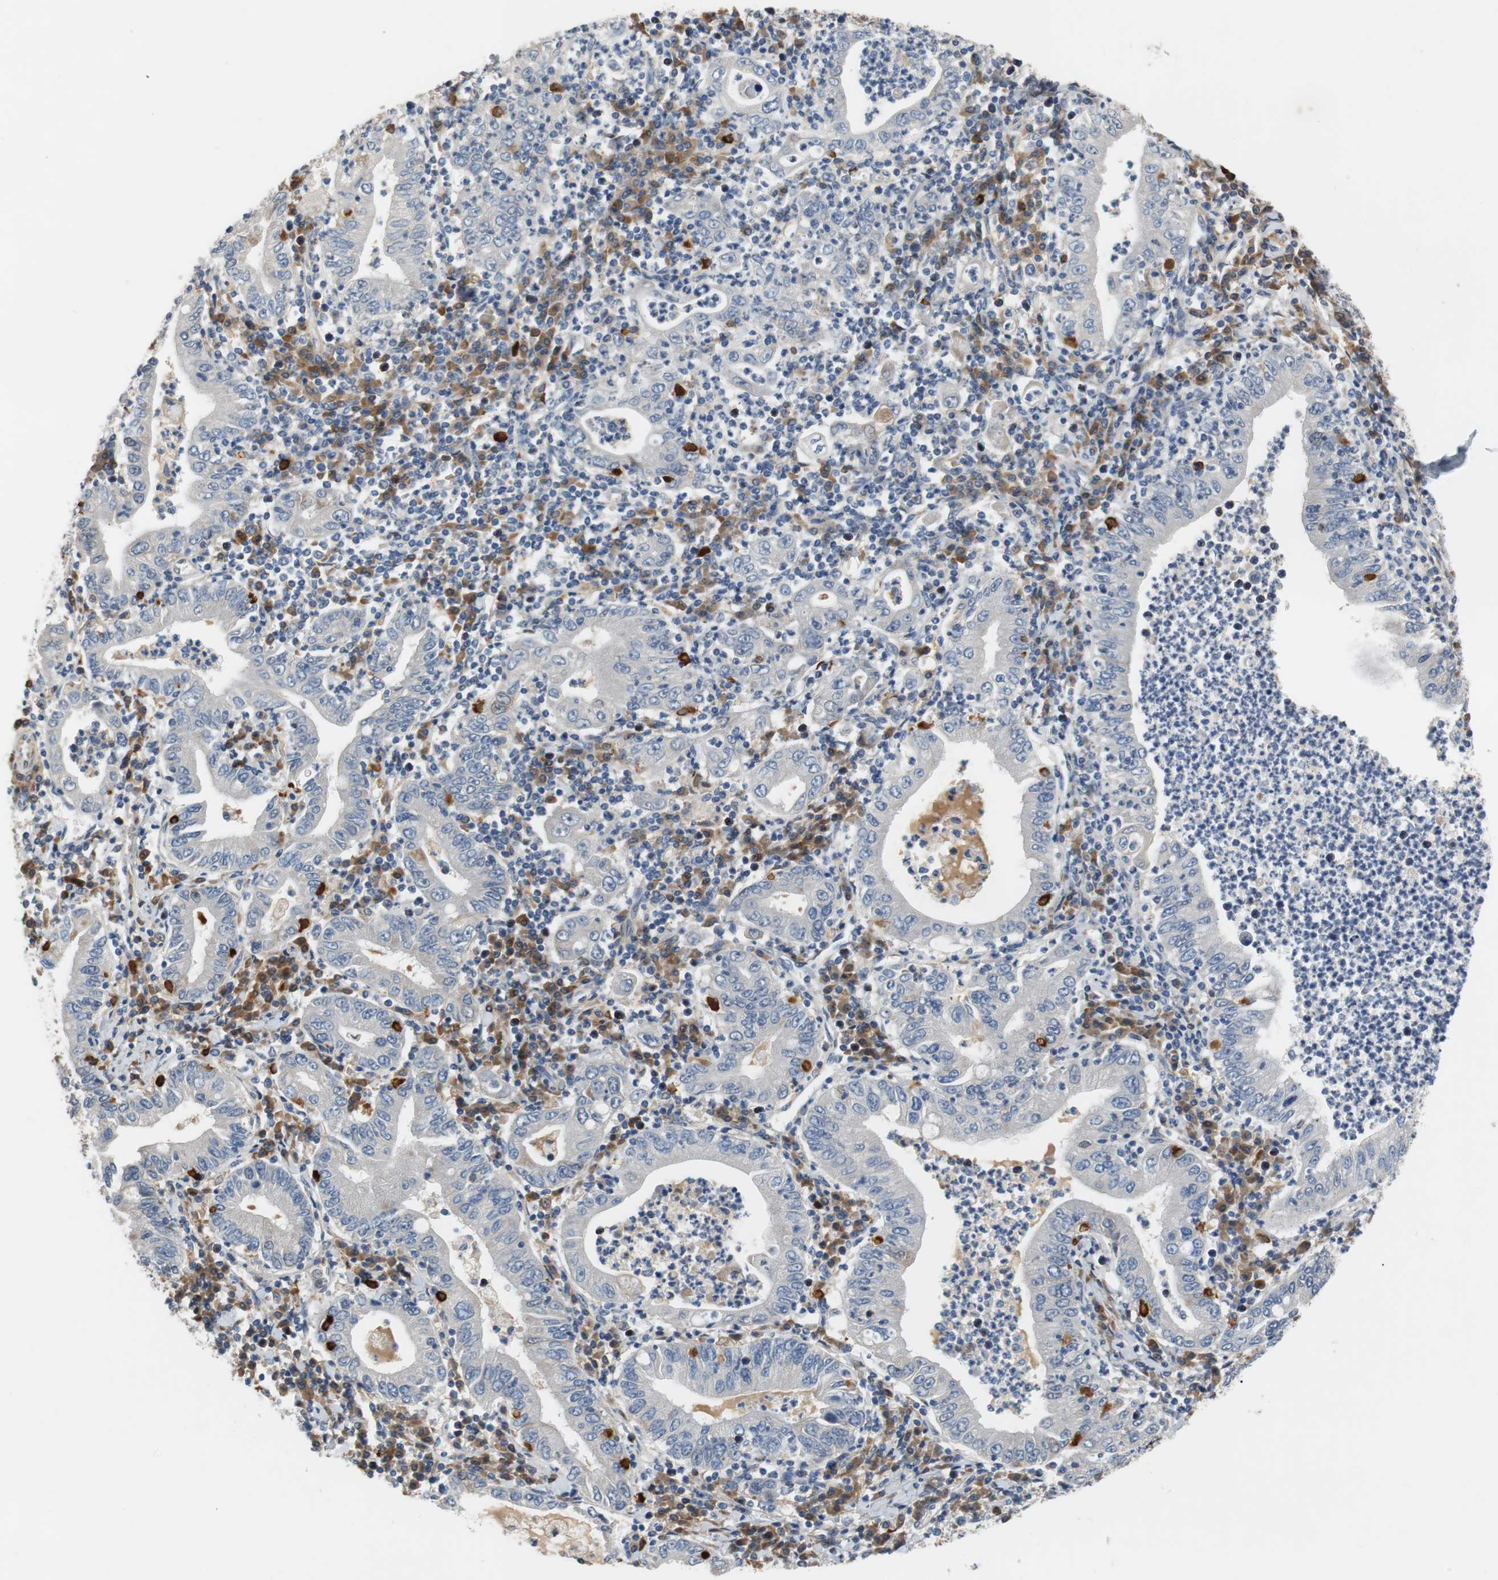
{"staining": {"intensity": "weak", "quantity": "25%-75%", "location": "cytoplasmic/membranous"}, "tissue": "stomach cancer", "cell_type": "Tumor cells", "image_type": "cancer", "snomed": [{"axis": "morphology", "description": "Normal tissue, NOS"}, {"axis": "morphology", "description": "Adenocarcinoma, NOS"}, {"axis": "topography", "description": "Esophagus"}, {"axis": "topography", "description": "Stomach, upper"}, {"axis": "topography", "description": "Peripheral nerve tissue"}], "caption": "Stomach adenocarcinoma stained with DAB (3,3'-diaminobenzidine) immunohistochemistry (IHC) demonstrates low levels of weak cytoplasmic/membranous expression in about 25%-75% of tumor cells.", "gene": "COL12A1", "patient": {"sex": "male", "age": 62}}